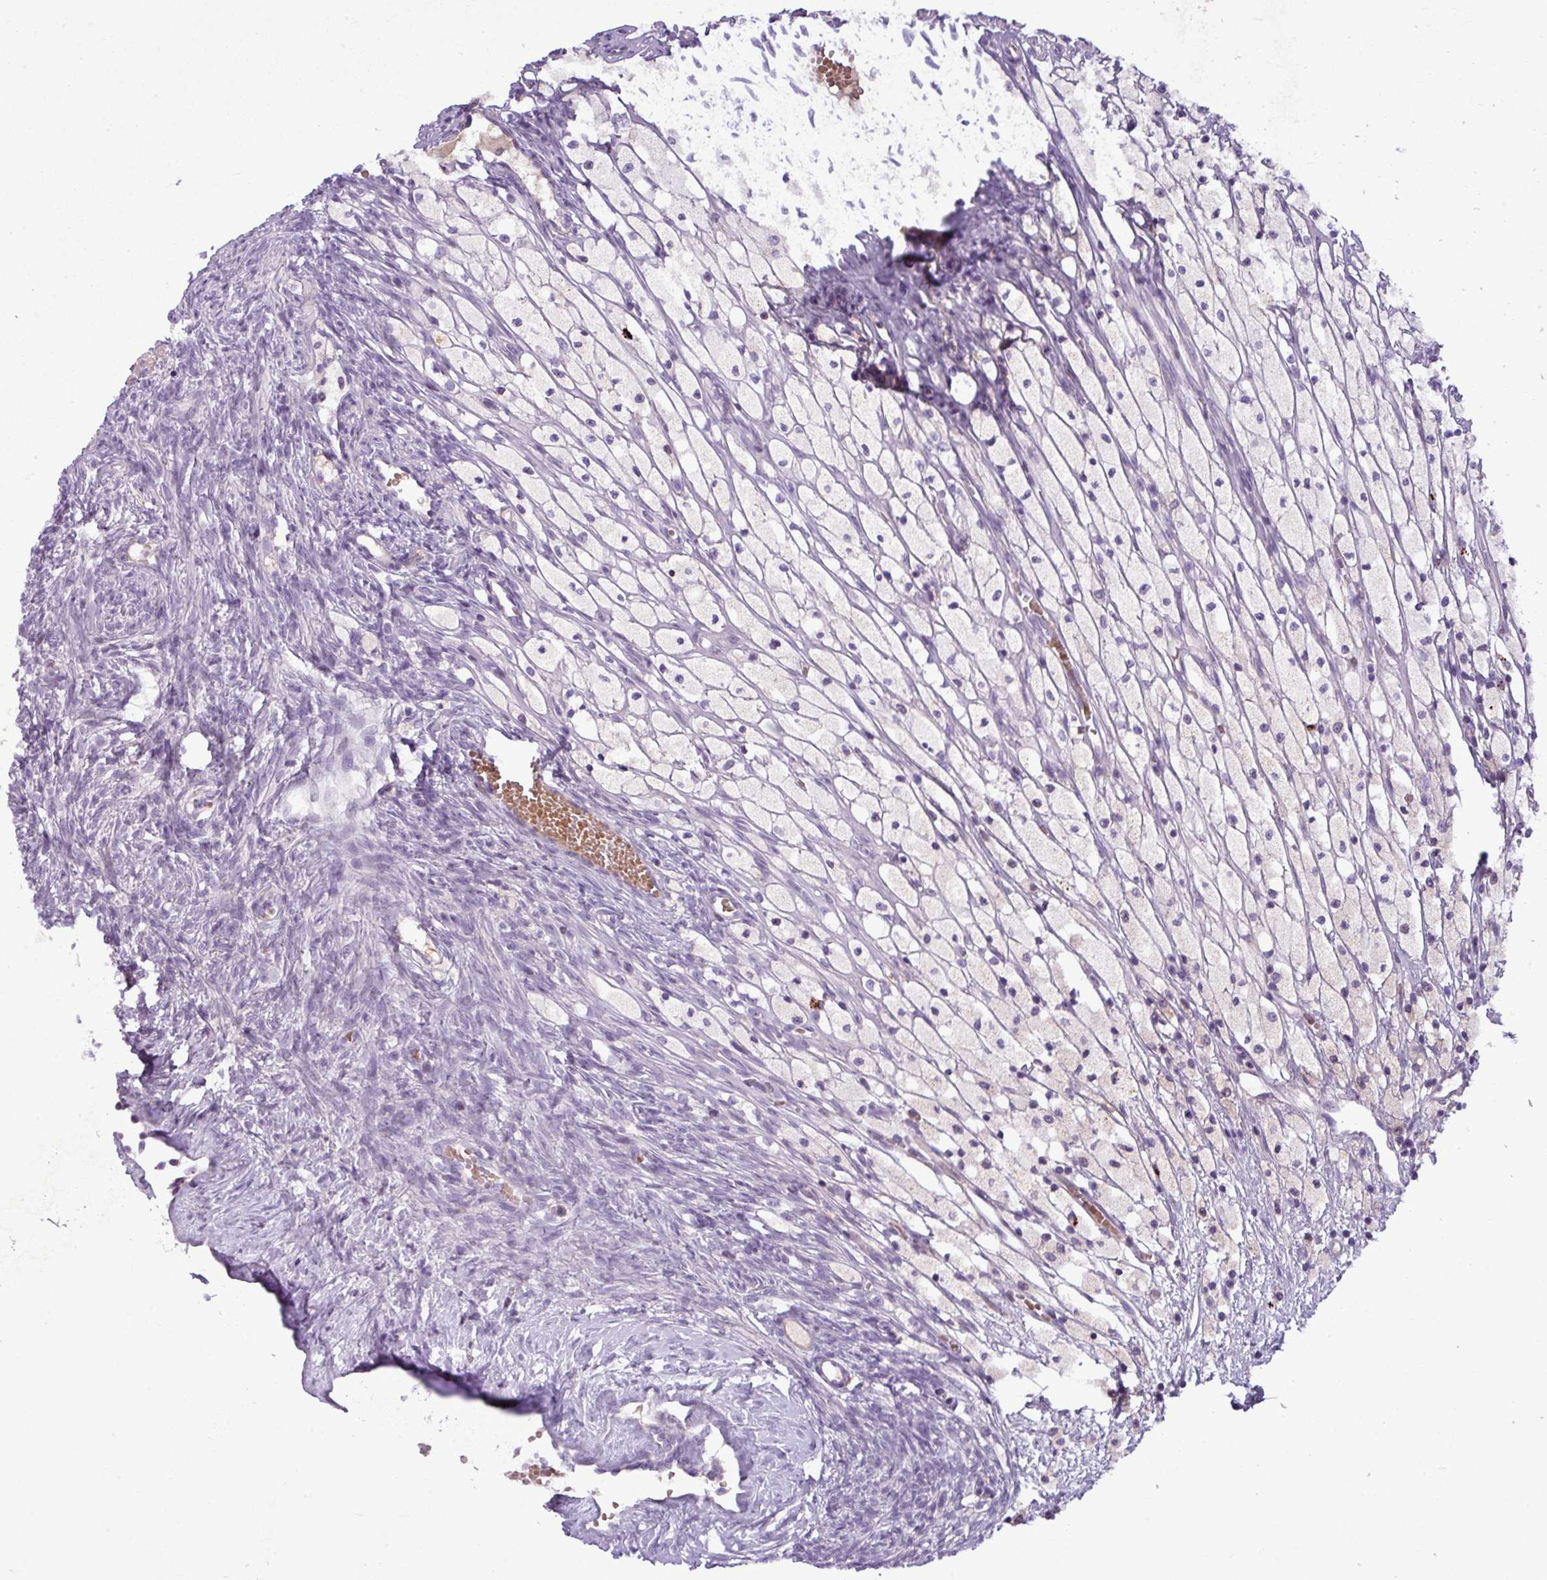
{"staining": {"intensity": "negative", "quantity": "none", "location": "none"}, "tissue": "ovary", "cell_type": "Ovarian stroma cells", "image_type": "normal", "snomed": [{"axis": "morphology", "description": "Normal tissue, NOS"}, {"axis": "topography", "description": "Ovary"}], "caption": "High magnification brightfield microscopy of unremarkable ovary stained with DAB (brown) and counterstained with hematoxylin (blue): ovarian stroma cells show no significant positivity.", "gene": "IL17A", "patient": {"sex": "female", "age": 51}}